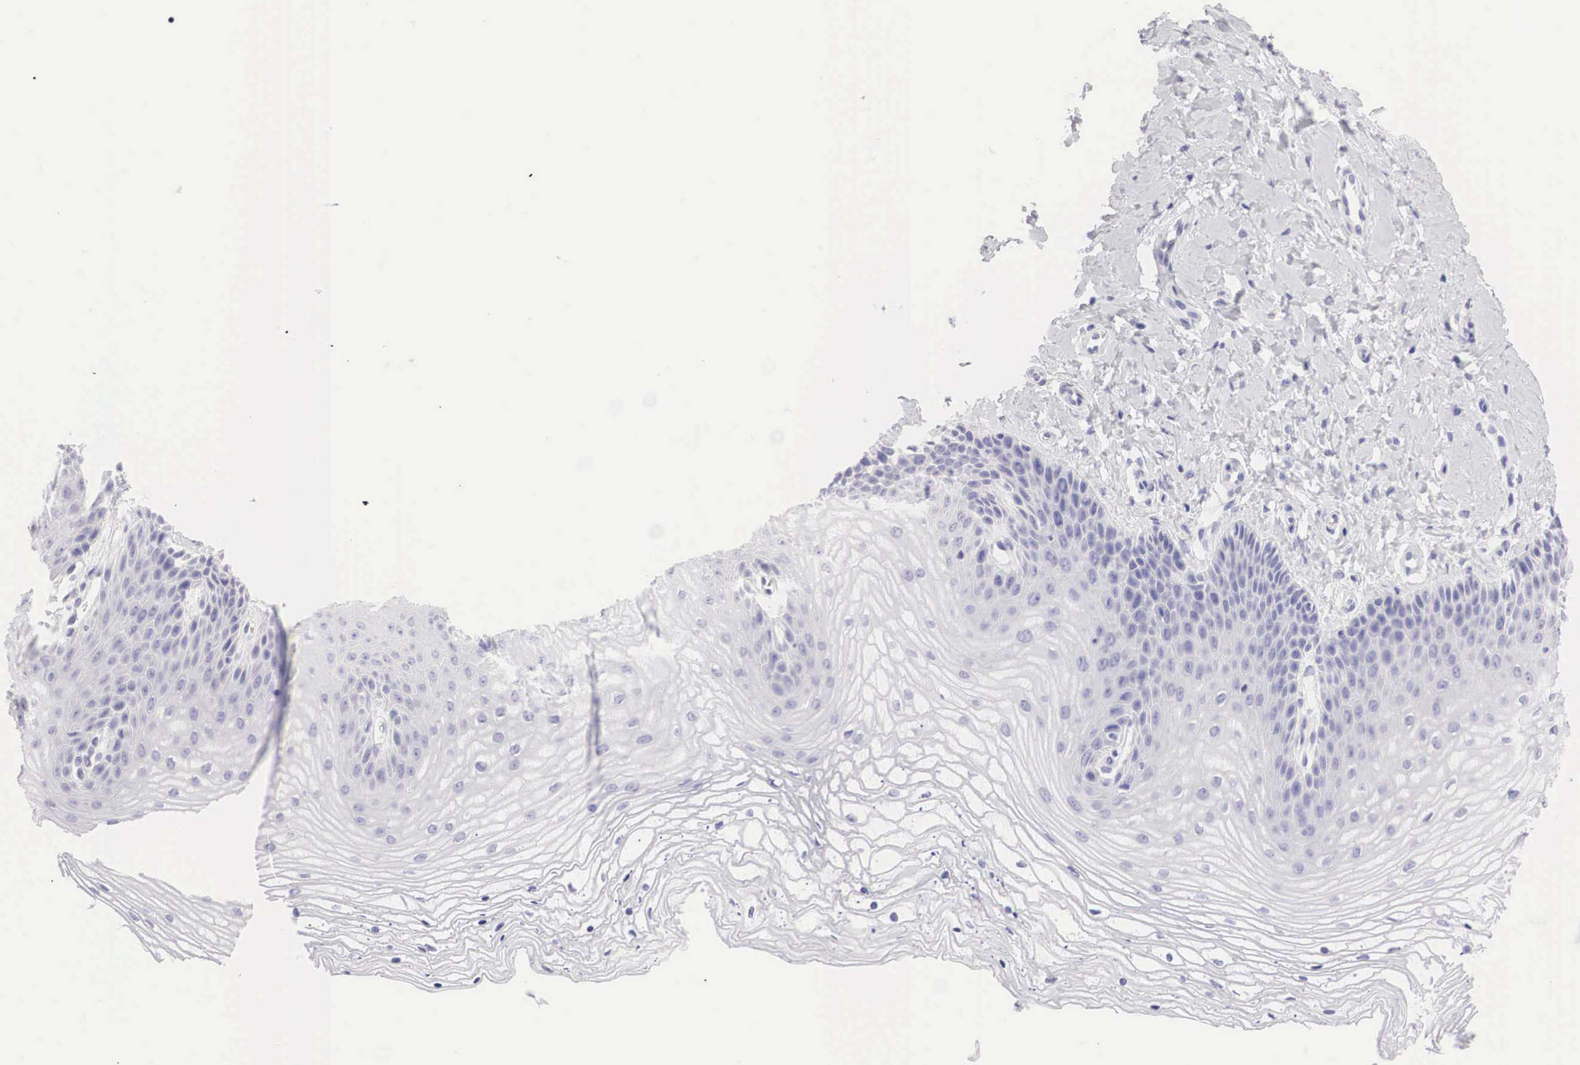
{"staining": {"intensity": "negative", "quantity": "none", "location": "none"}, "tissue": "vagina", "cell_type": "Squamous epithelial cells", "image_type": "normal", "snomed": [{"axis": "morphology", "description": "Normal tissue, NOS"}, {"axis": "topography", "description": "Vagina"}], "caption": "Immunohistochemistry (IHC) photomicrograph of normal vagina: human vagina stained with DAB (3,3'-diaminobenzidine) exhibits no significant protein expression in squamous epithelial cells. (DAB immunohistochemistry visualized using brightfield microscopy, high magnification).", "gene": "TYR", "patient": {"sex": "female", "age": 68}}